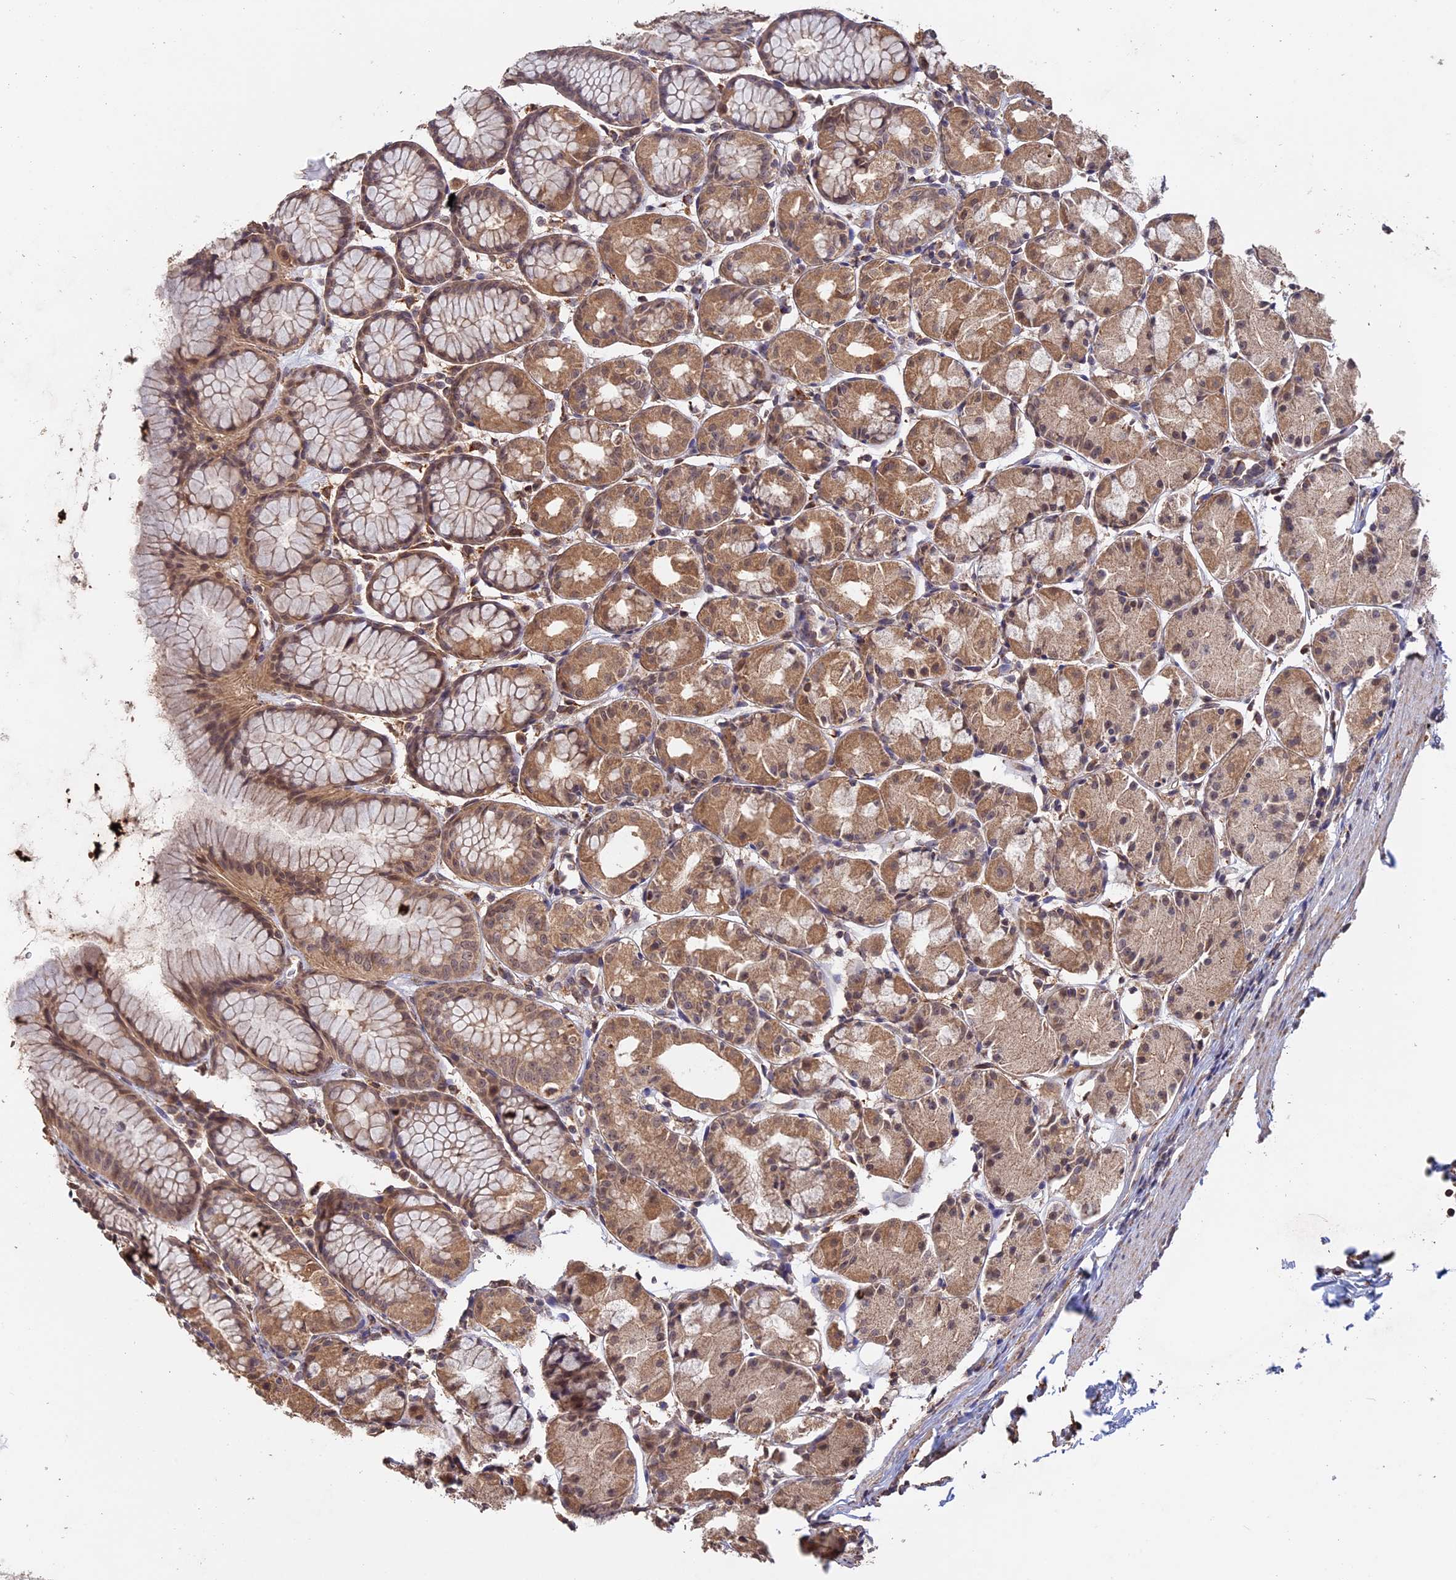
{"staining": {"intensity": "moderate", "quantity": ">75%", "location": "cytoplasmic/membranous,nuclear"}, "tissue": "stomach", "cell_type": "Glandular cells", "image_type": "normal", "snomed": [{"axis": "morphology", "description": "Normal tissue, NOS"}, {"axis": "topography", "description": "Stomach, upper"}], "caption": "Moderate cytoplasmic/membranous,nuclear positivity is identified in about >75% of glandular cells in normal stomach.", "gene": "FAM210B", "patient": {"sex": "male", "age": 47}}